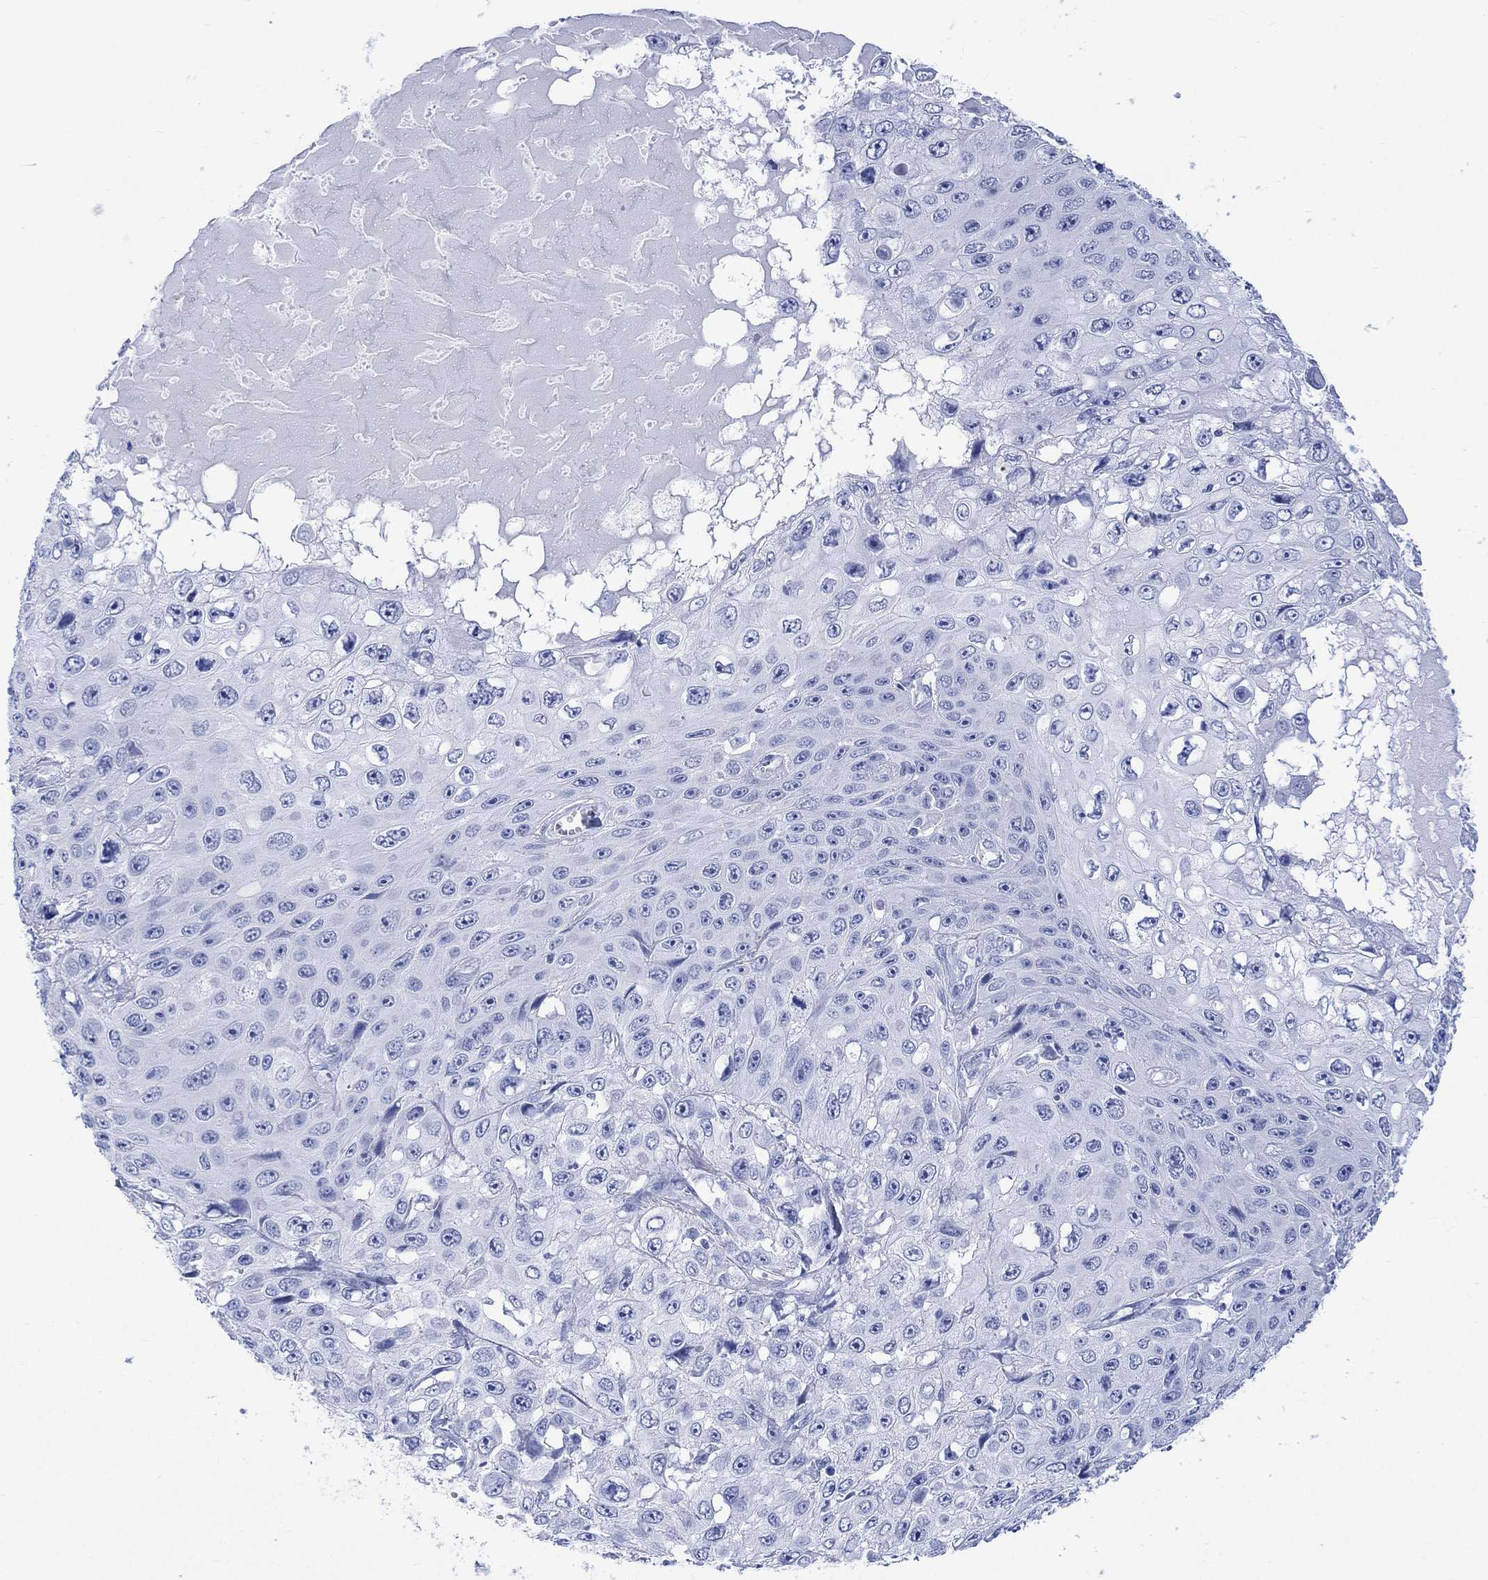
{"staining": {"intensity": "negative", "quantity": "none", "location": "none"}, "tissue": "skin cancer", "cell_type": "Tumor cells", "image_type": "cancer", "snomed": [{"axis": "morphology", "description": "Squamous cell carcinoma, NOS"}, {"axis": "topography", "description": "Skin"}], "caption": "An IHC photomicrograph of skin cancer (squamous cell carcinoma) is shown. There is no staining in tumor cells of skin cancer (squamous cell carcinoma).", "gene": "CELF4", "patient": {"sex": "male", "age": 82}}